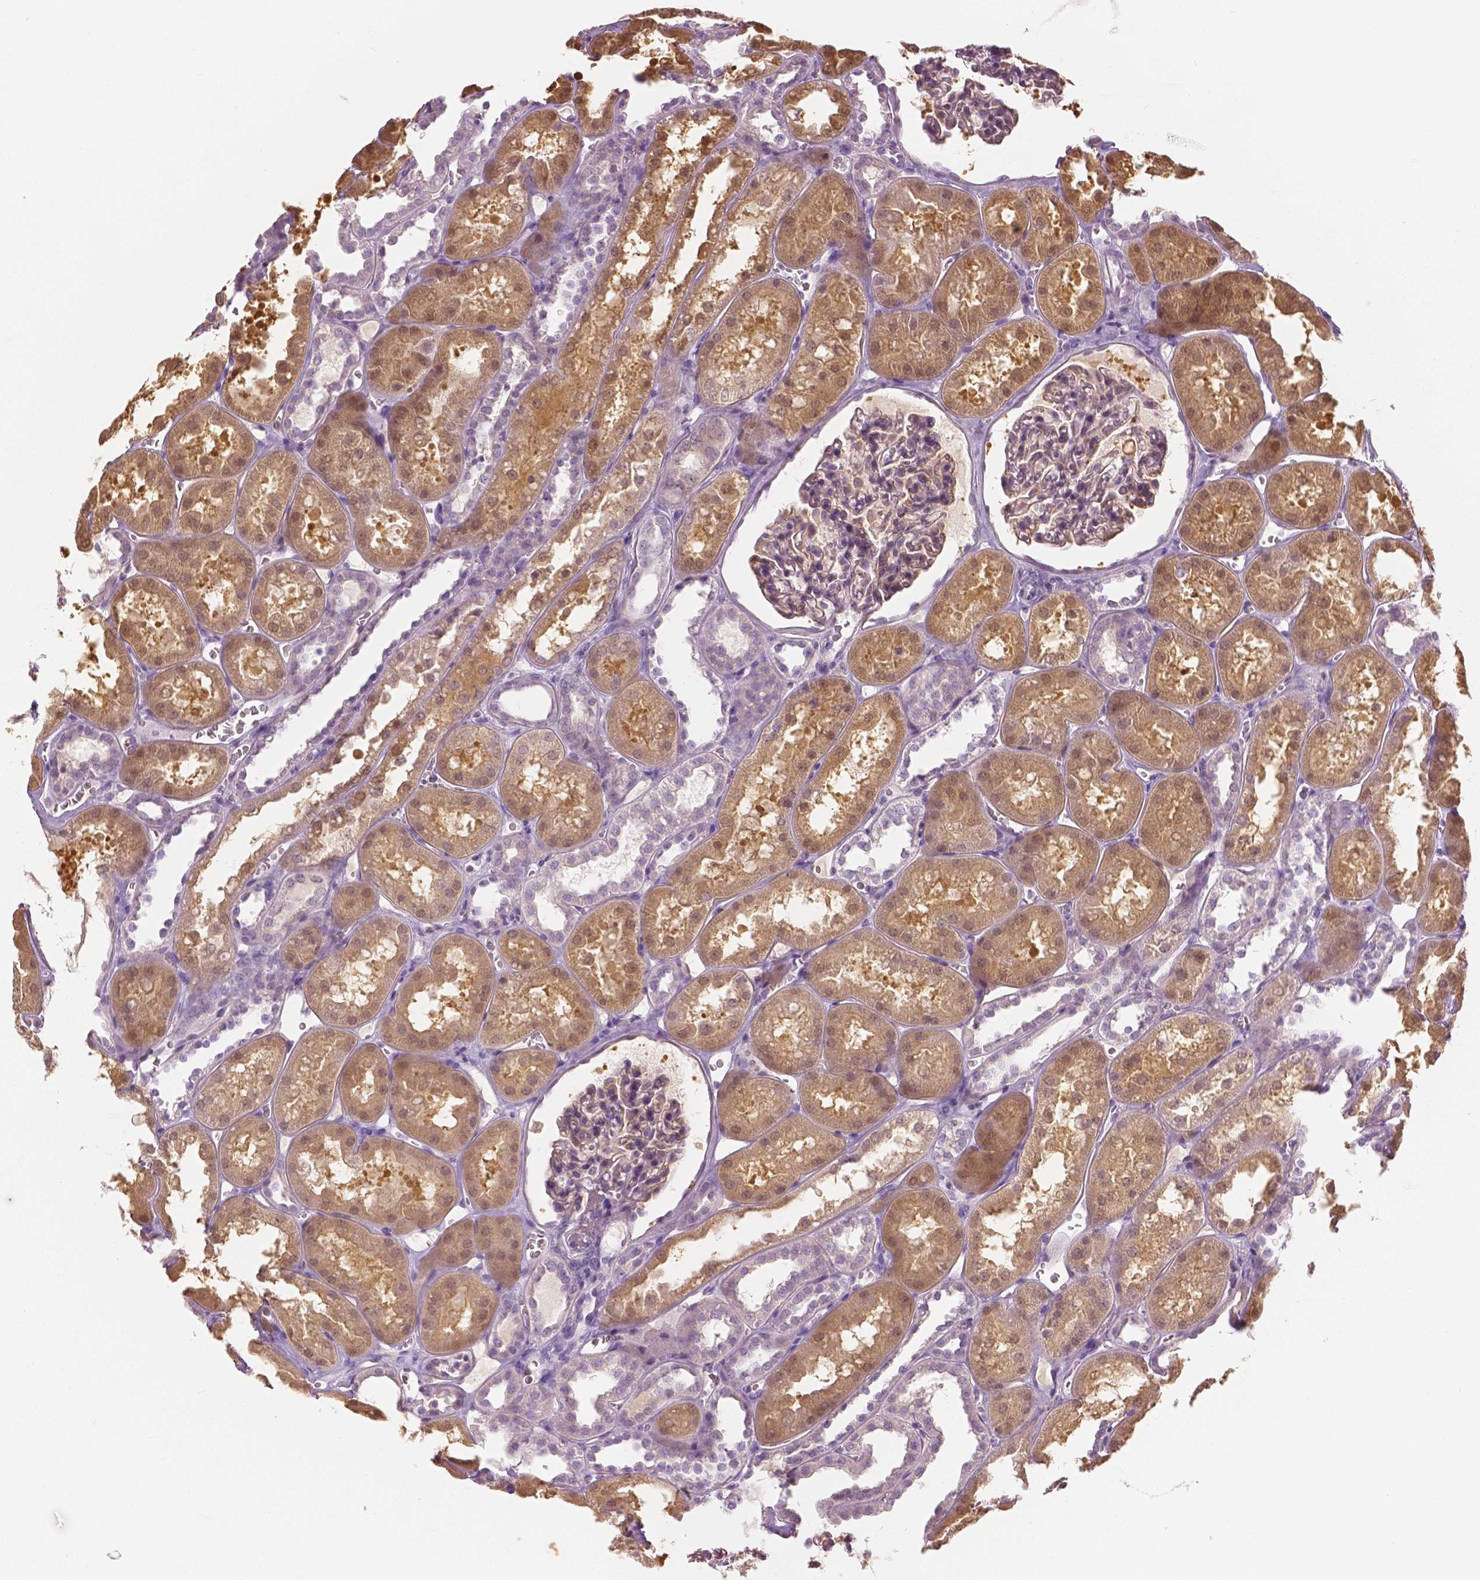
{"staining": {"intensity": "negative", "quantity": "none", "location": "none"}, "tissue": "kidney", "cell_type": "Cells in glomeruli", "image_type": "normal", "snomed": [{"axis": "morphology", "description": "Normal tissue, NOS"}, {"axis": "topography", "description": "Kidney"}], "caption": "Immunohistochemical staining of normal human kidney exhibits no significant positivity in cells in glomeruli.", "gene": "GALM", "patient": {"sex": "female", "age": 41}}